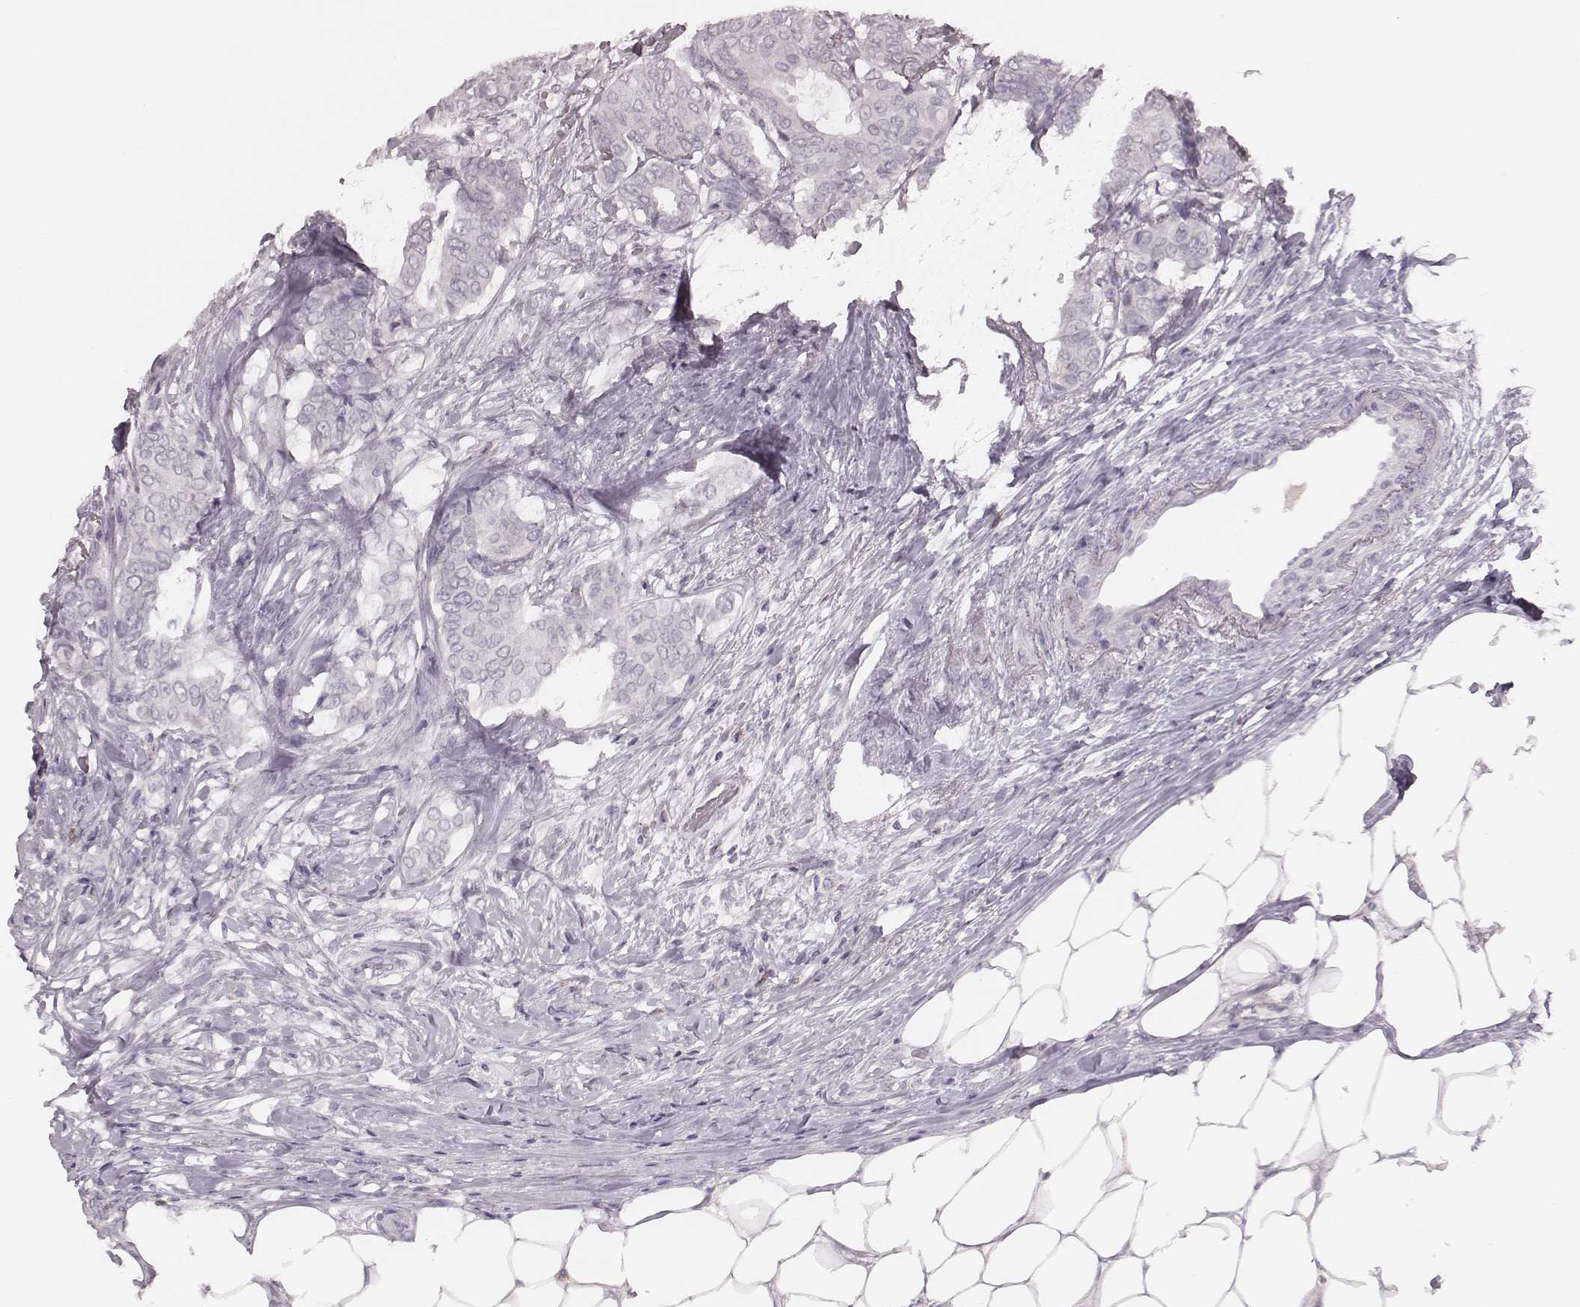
{"staining": {"intensity": "negative", "quantity": "none", "location": "none"}, "tissue": "breast cancer", "cell_type": "Tumor cells", "image_type": "cancer", "snomed": [{"axis": "morphology", "description": "Duct carcinoma"}, {"axis": "topography", "description": "Breast"}], "caption": "DAB immunohistochemical staining of invasive ductal carcinoma (breast) shows no significant expression in tumor cells. (Immunohistochemistry, brightfield microscopy, high magnification).", "gene": "PDCD1", "patient": {"sex": "female", "age": 75}}